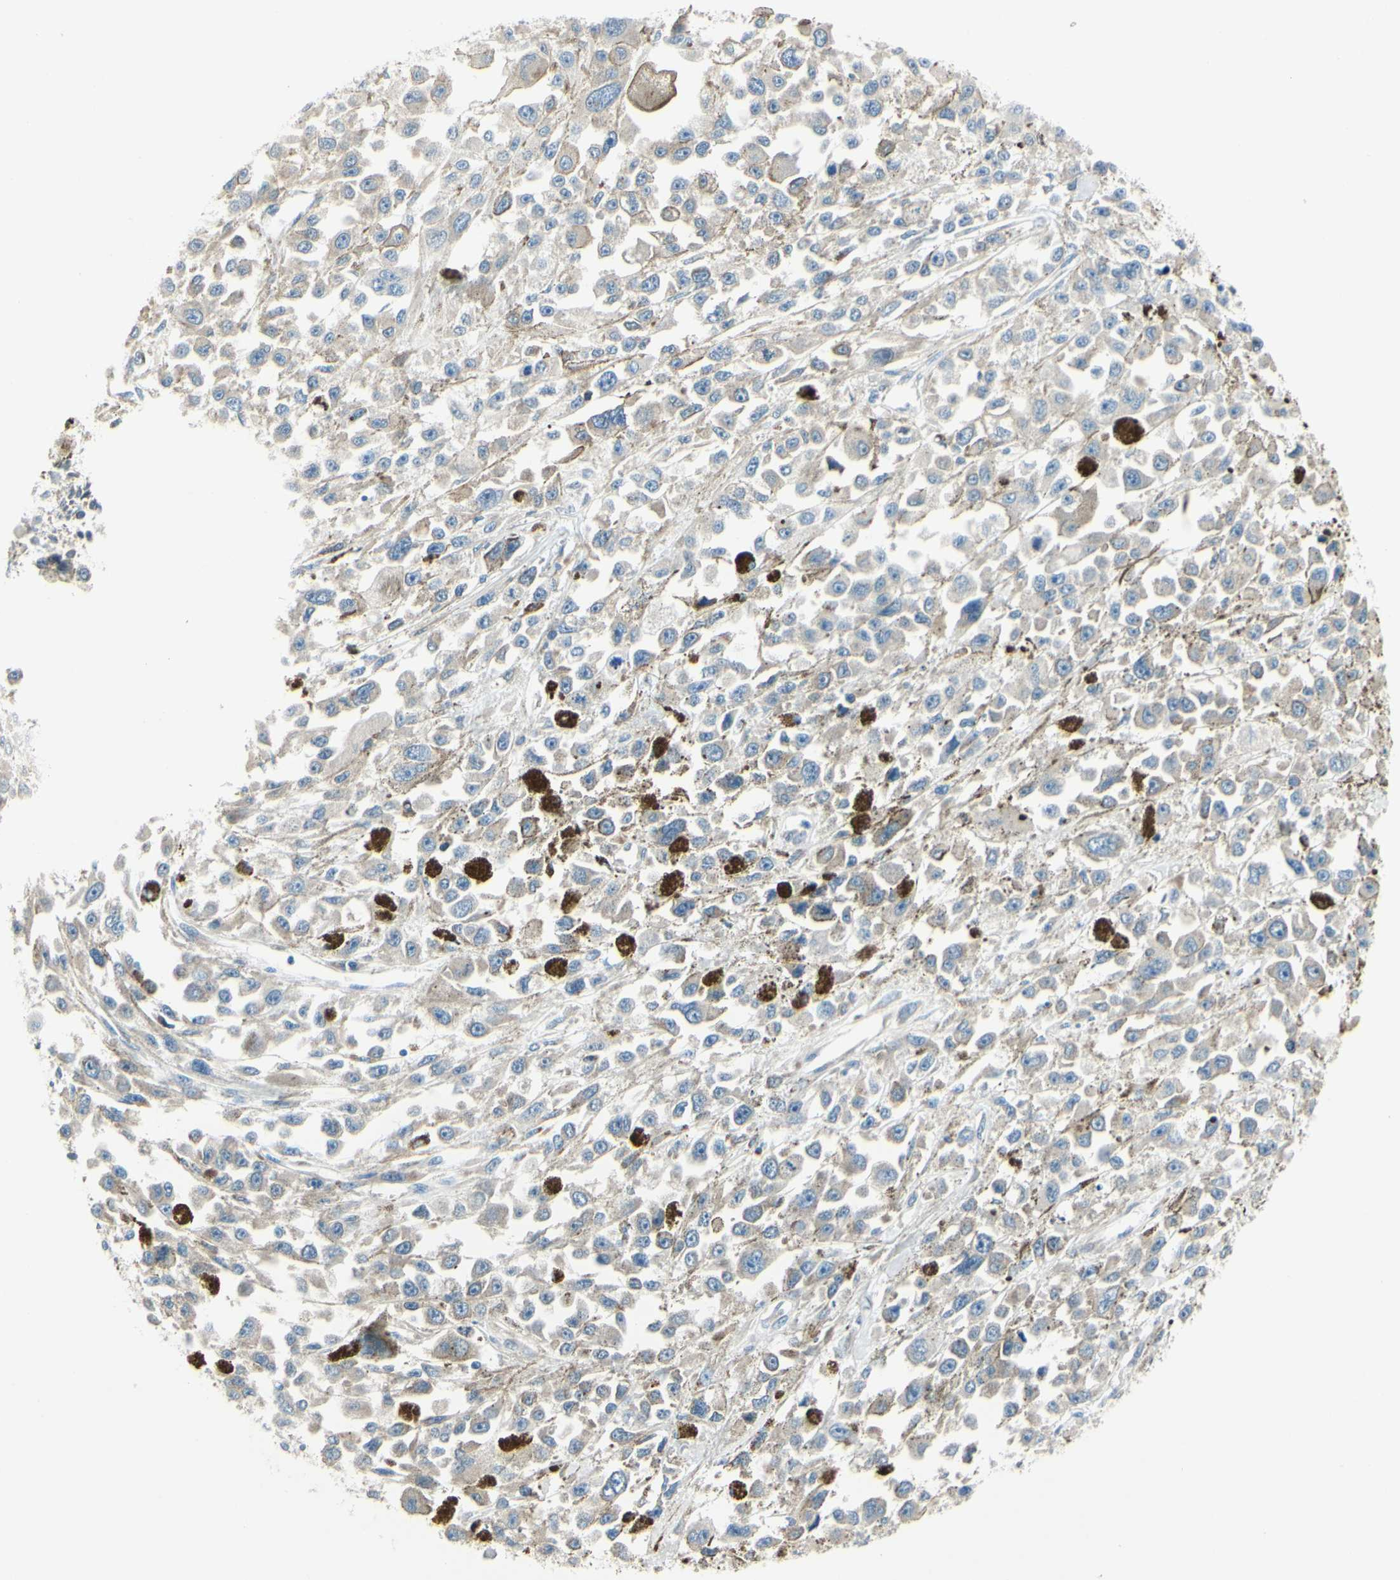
{"staining": {"intensity": "weak", "quantity": "<25%", "location": "cytoplasmic/membranous"}, "tissue": "melanoma", "cell_type": "Tumor cells", "image_type": "cancer", "snomed": [{"axis": "morphology", "description": "Malignant melanoma, Metastatic site"}, {"axis": "topography", "description": "Lymph node"}], "caption": "Photomicrograph shows no significant protein positivity in tumor cells of melanoma.", "gene": "SELENOS", "patient": {"sex": "male", "age": 59}}